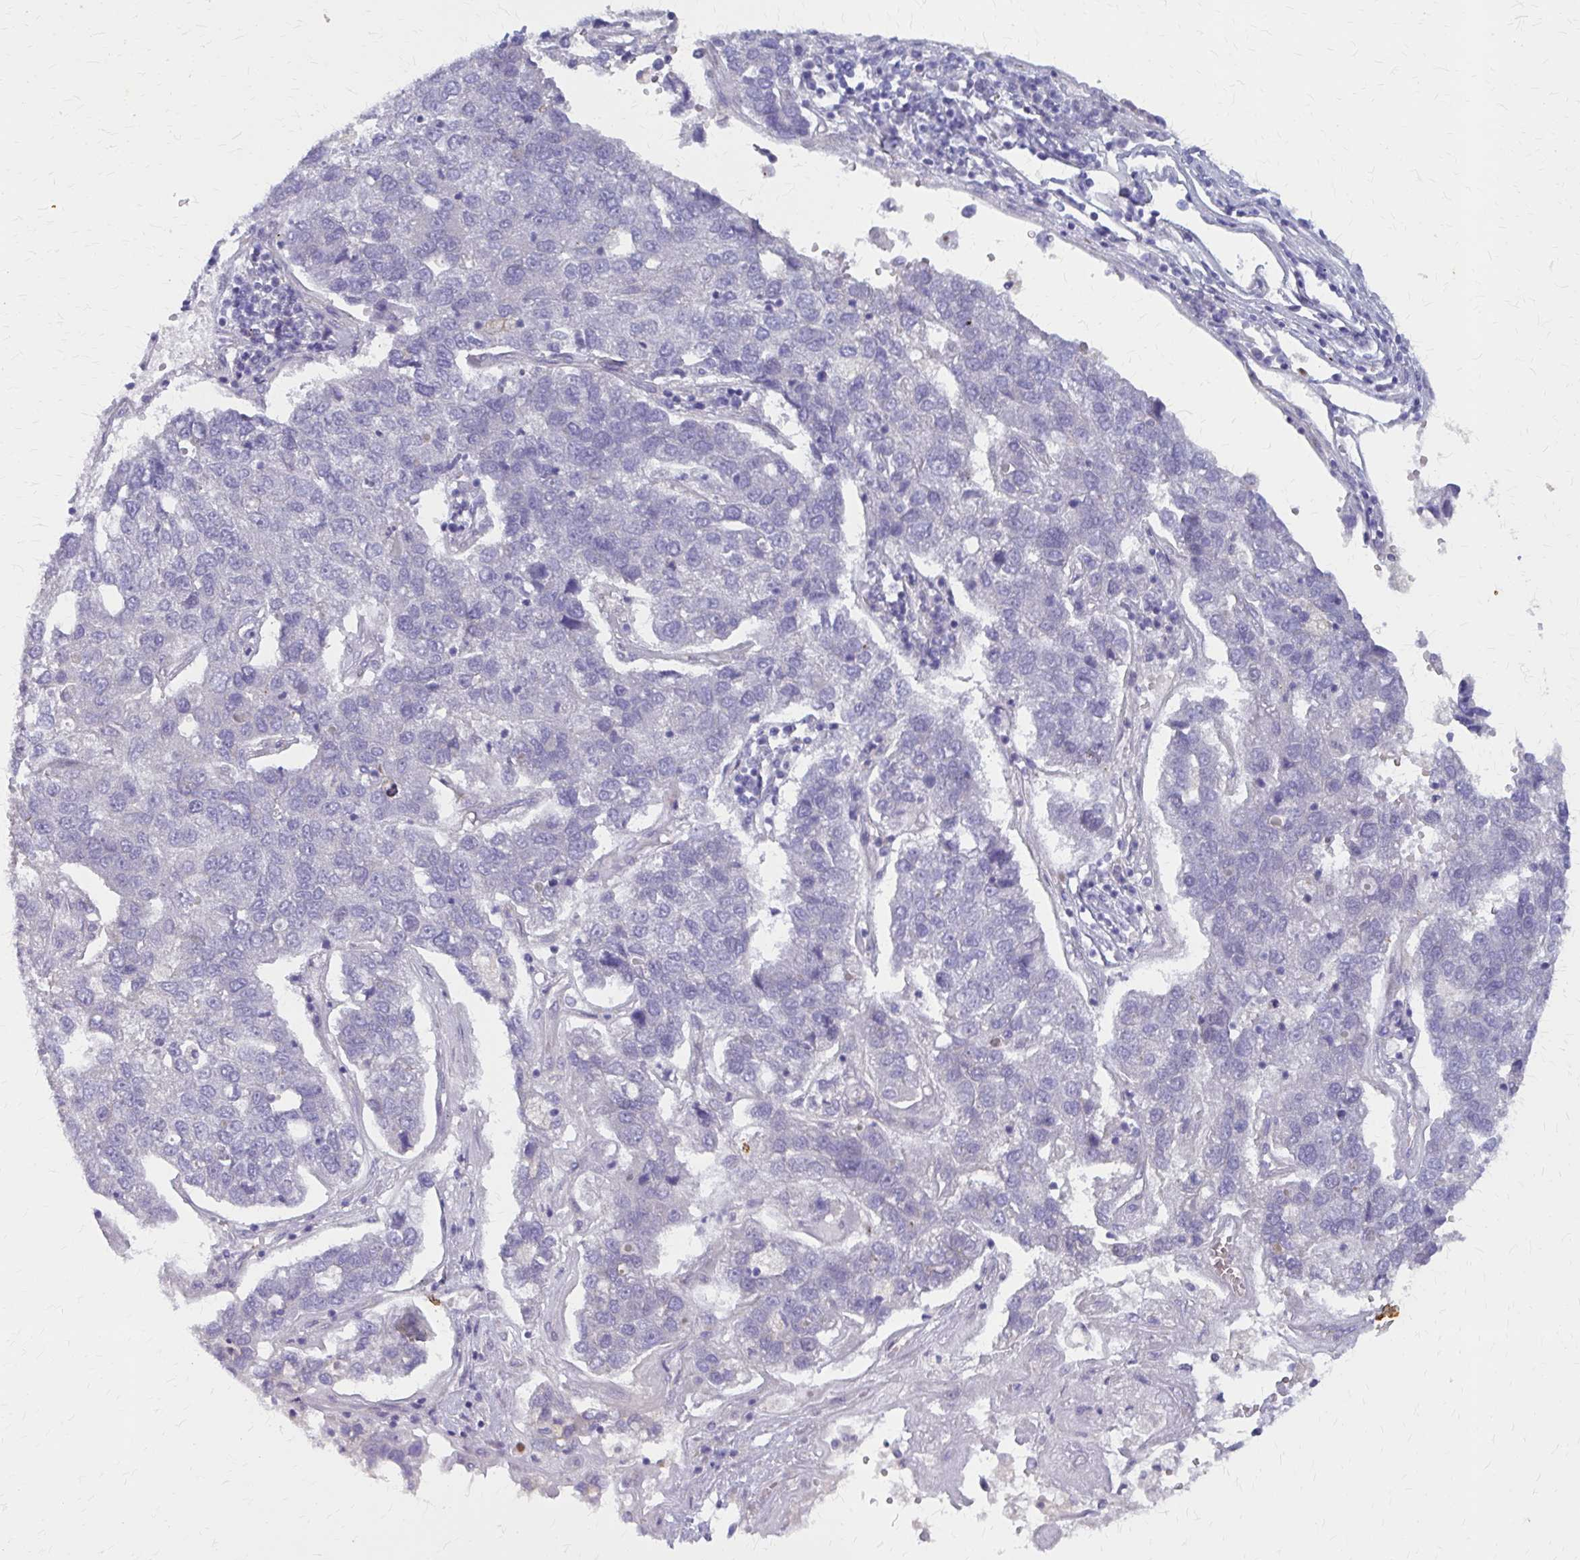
{"staining": {"intensity": "negative", "quantity": "none", "location": "none"}, "tissue": "pancreatic cancer", "cell_type": "Tumor cells", "image_type": "cancer", "snomed": [{"axis": "morphology", "description": "Adenocarcinoma, NOS"}, {"axis": "topography", "description": "Pancreas"}], "caption": "Histopathology image shows no protein staining in tumor cells of pancreatic adenocarcinoma tissue.", "gene": "GLYATL2", "patient": {"sex": "female", "age": 61}}